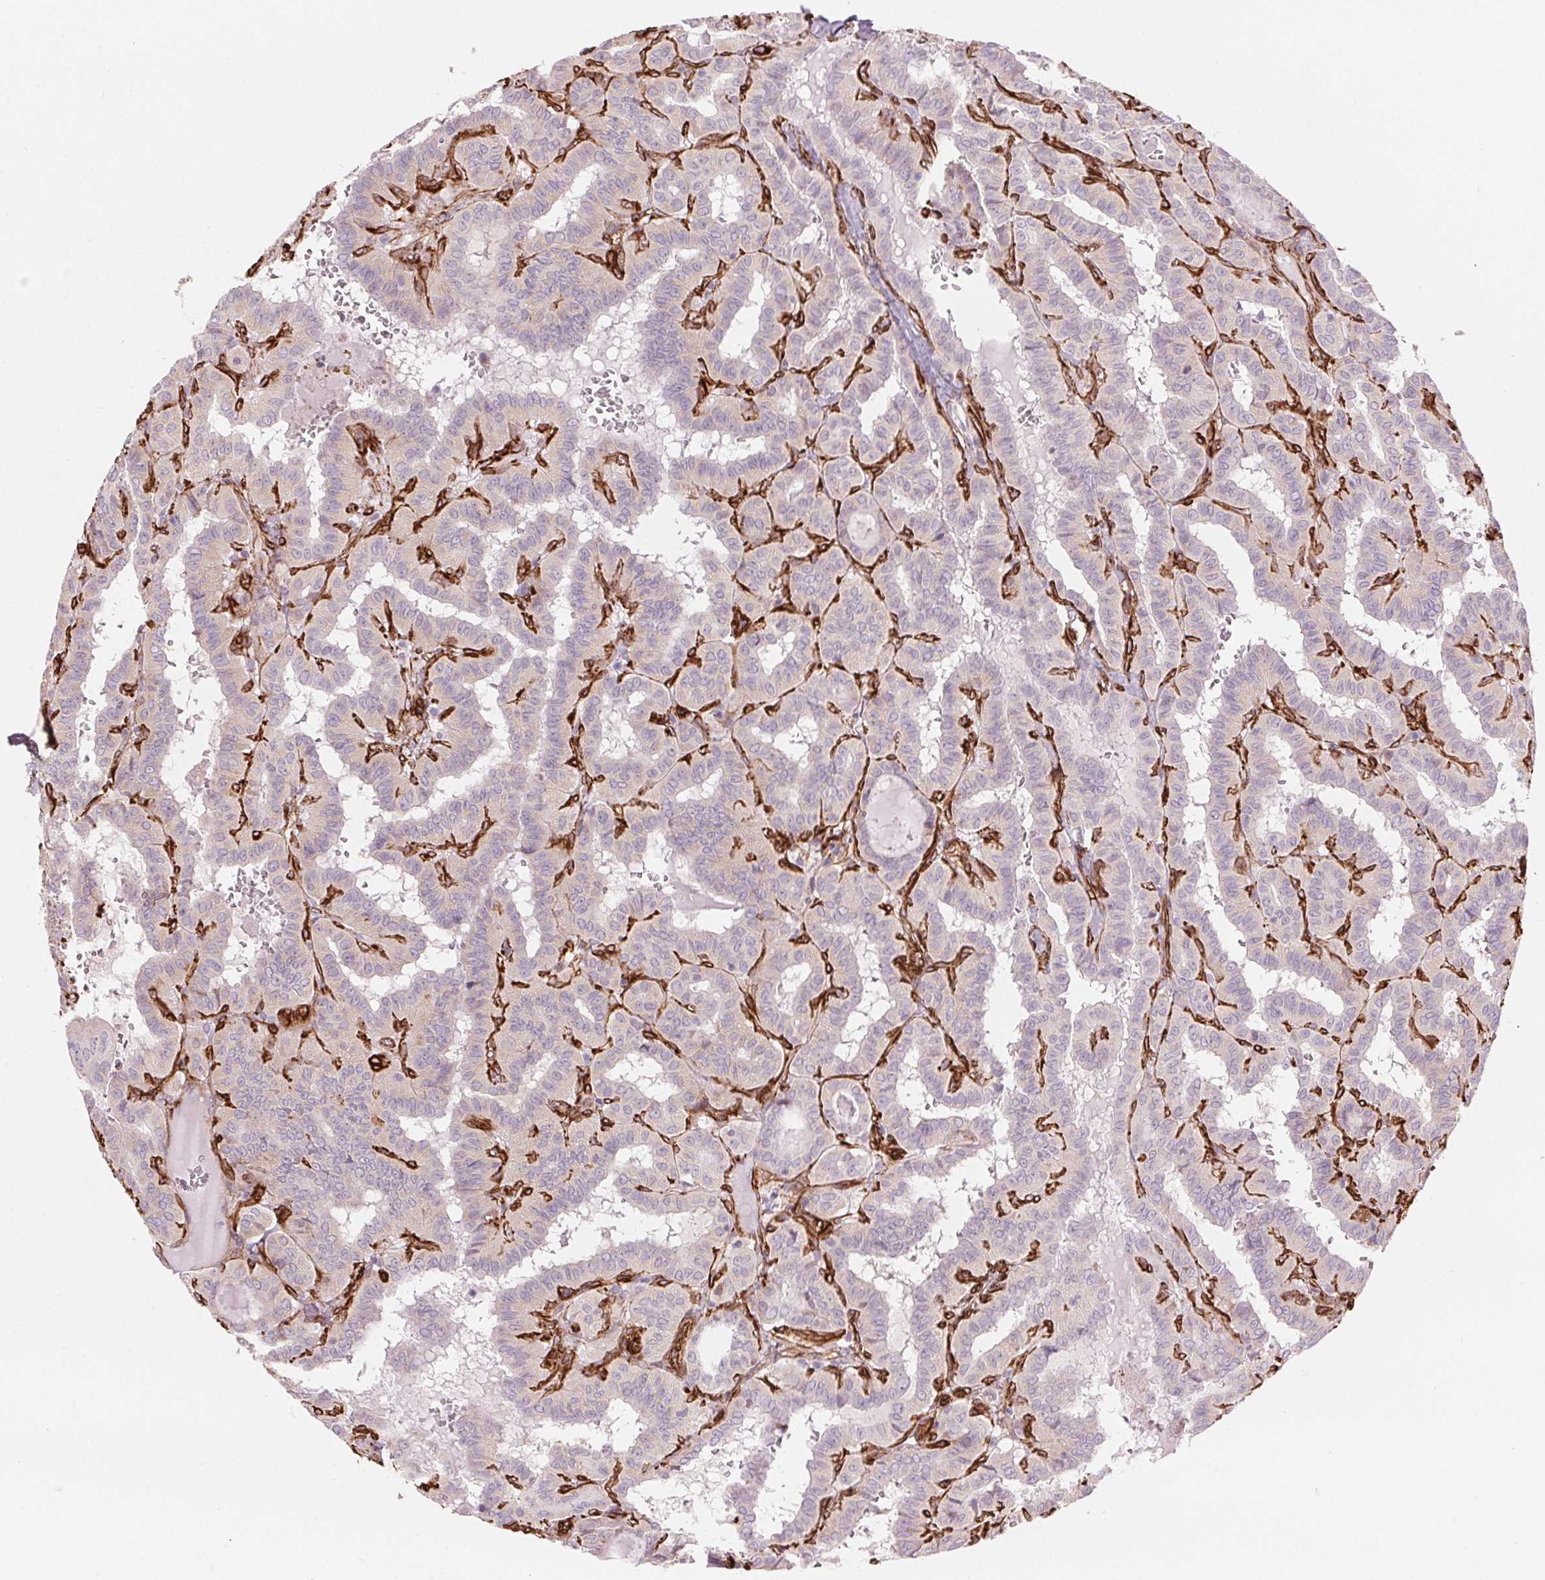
{"staining": {"intensity": "negative", "quantity": "none", "location": "none"}, "tissue": "thyroid cancer", "cell_type": "Tumor cells", "image_type": "cancer", "snomed": [{"axis": "morphology", "description": "Papillary adenocarcinoma, NOS"}, {"axis": "topography", "description": "Thyroid gland"}], "caption": "There is no significant staining in tumor cells of papillary adenocarcinoma (thyroid).", "gene": "CLPS", "patient": {"sex": "female", "age": 21}}